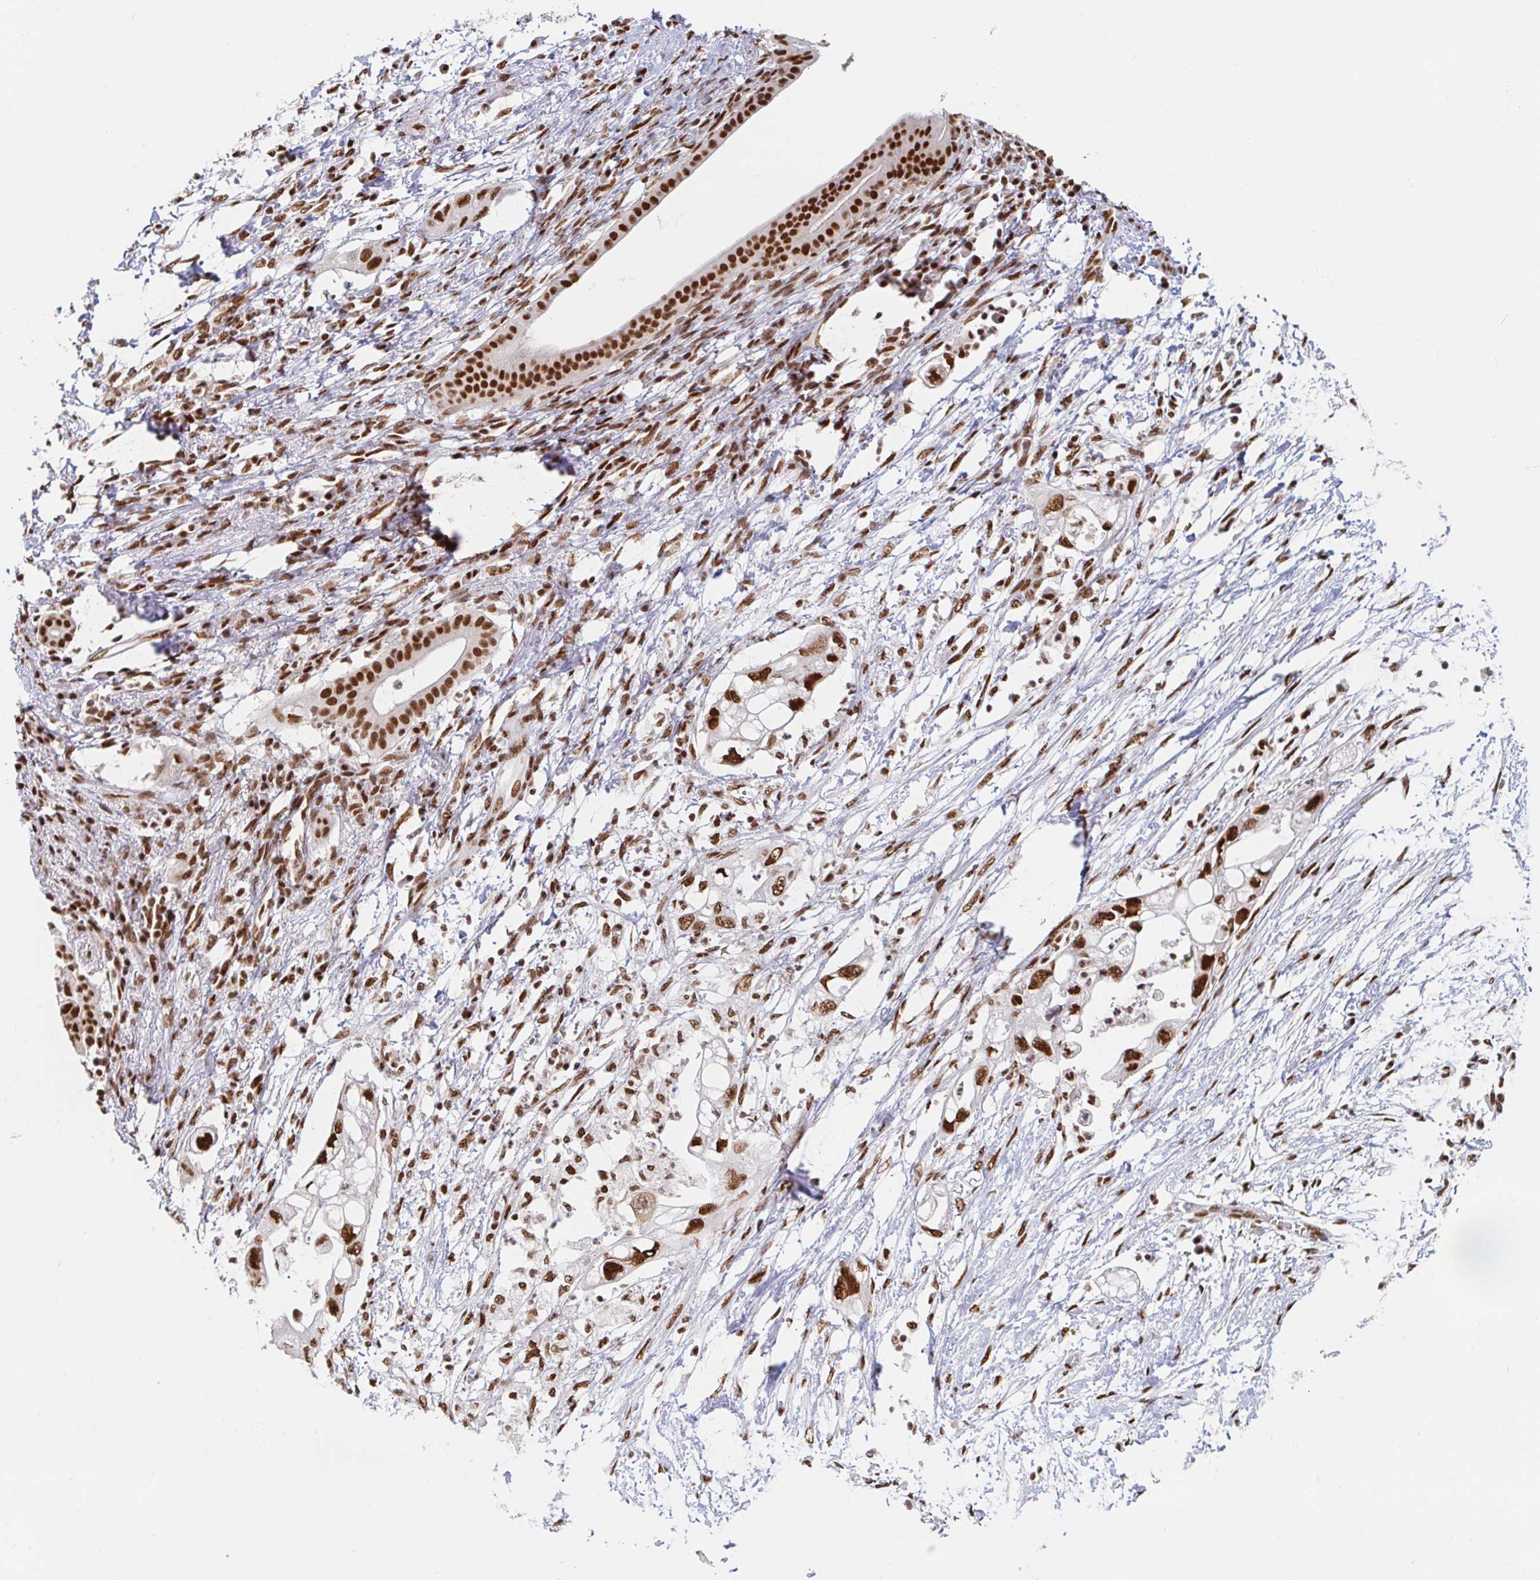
{"staining": {"intensity": "strong", "quantity": ">75%", "location": "nuclear"}, "tissue": "pancreatic cancer", "cell_type": "Tumor cells", "image_type": "cancer", "snomed": [{"axis": "morphology", "description": "Adenocarcinoma, NOS"}, {"axis": "topography", "description": "Pancreas"}], "caption": "A brown stain highlights strong nuclear positivity of a protein in pancreatic cancer tumor cells.", "gene": "RBMX", "patient": {"sex": "female", "age": 72}}